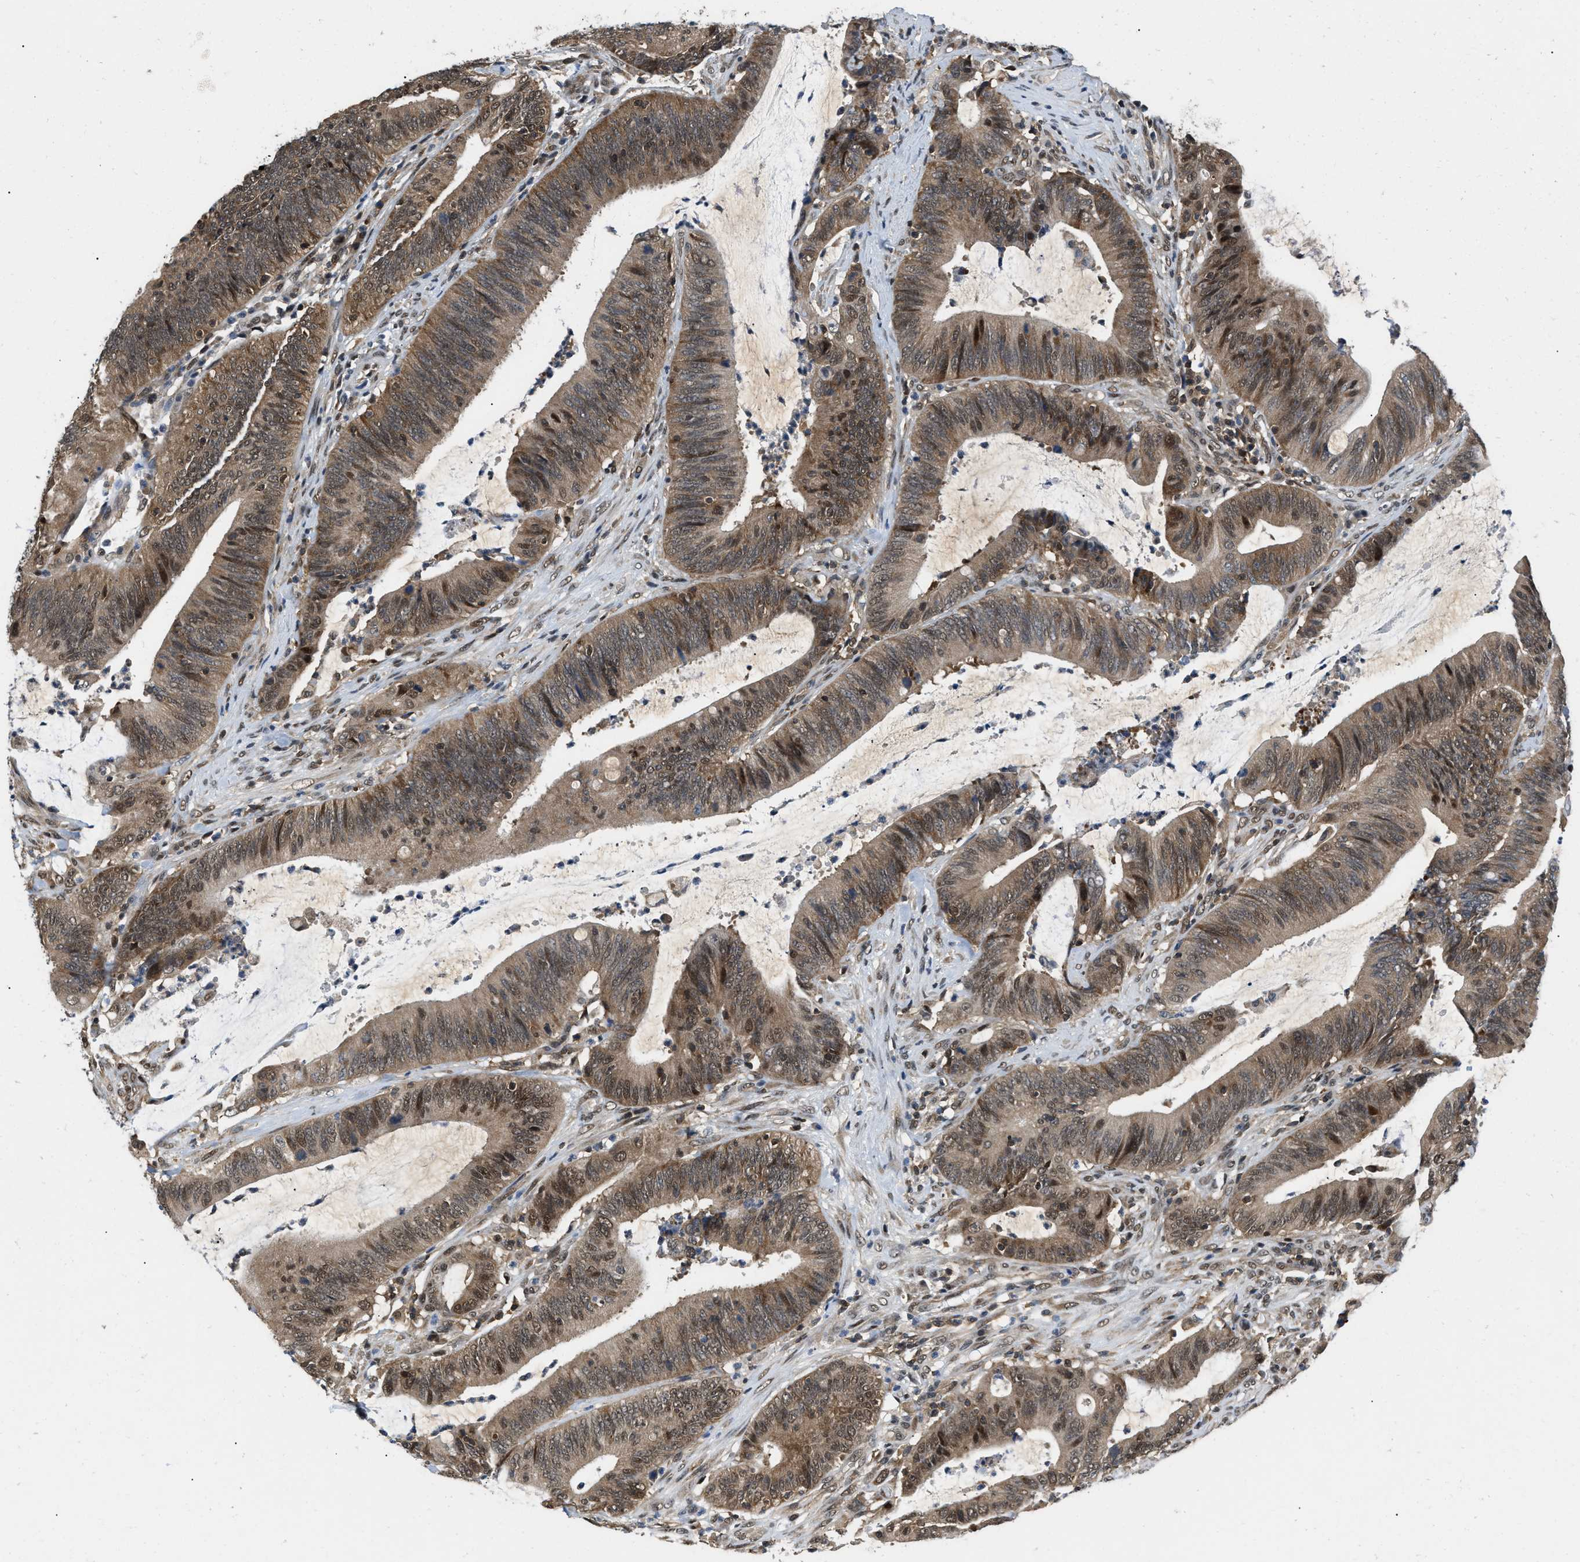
{"staining": {"intensity": "moderate", "quantity": ">75%", "location": "cytoplasmic/membranous,nuclear"}, "tissue": "colorectal cancer", "cell_type": "Tumor cells", "image_type": "cancer", "snomed": [{"axis": "morphology", "description": "Normal tissue, NOS"}, {"axis": "morphology", "description": "Adenocarcinoma, NOS"}, {"axis": "topography", "description": "Rectum"}], "caption": "IHC of human colorectal cancer demonstrates medium levels of moderate cytoplasmic/membranous and nuclear positivity in about >75% of tumor cells.", "gene": "ATF7IP", "patient": {"sex": "female", "age": 66}}